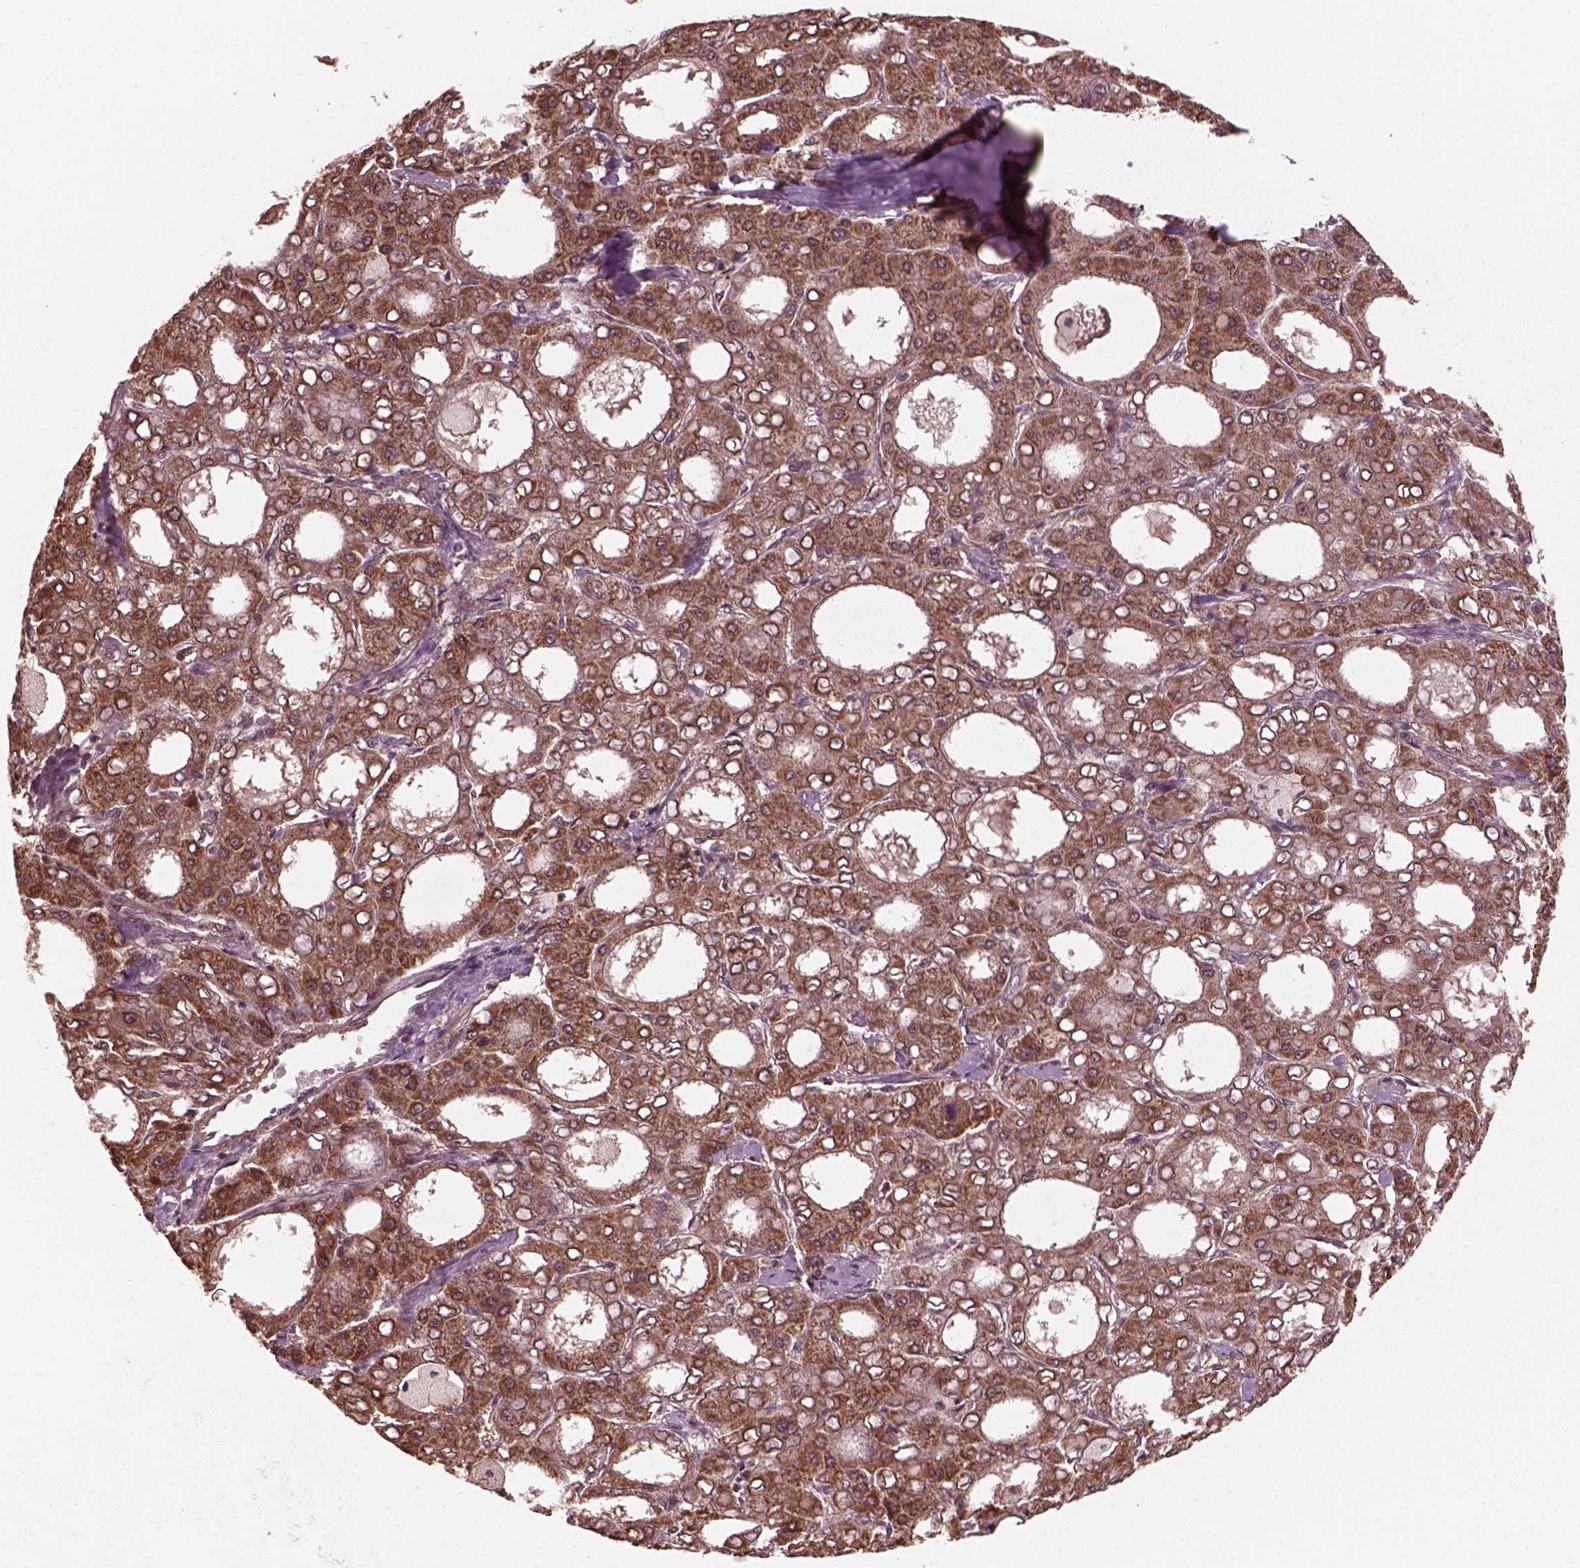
{"staining": {"intensity": "moderate", "quantity": ">75%", "location": "cytoplasmic/membranous"}, "tissue": "liver cancer", "cell_type": "Tumor cells", "image_type": "cancer", "snomed": [{"axis": "morphology", "description": "Carcinoma, Hepatocellular, NOS"}, {"axis": "topography", "description": "Liver"}], "caption": "The micrograph displays immunohistochemical staining of liver cancer. There is moderate cytoplasmic/membranous positivity is seen in about >75% of tumor cells.", "gene": "NUDT9", "patient": {"sex": "male", "age": 65}}